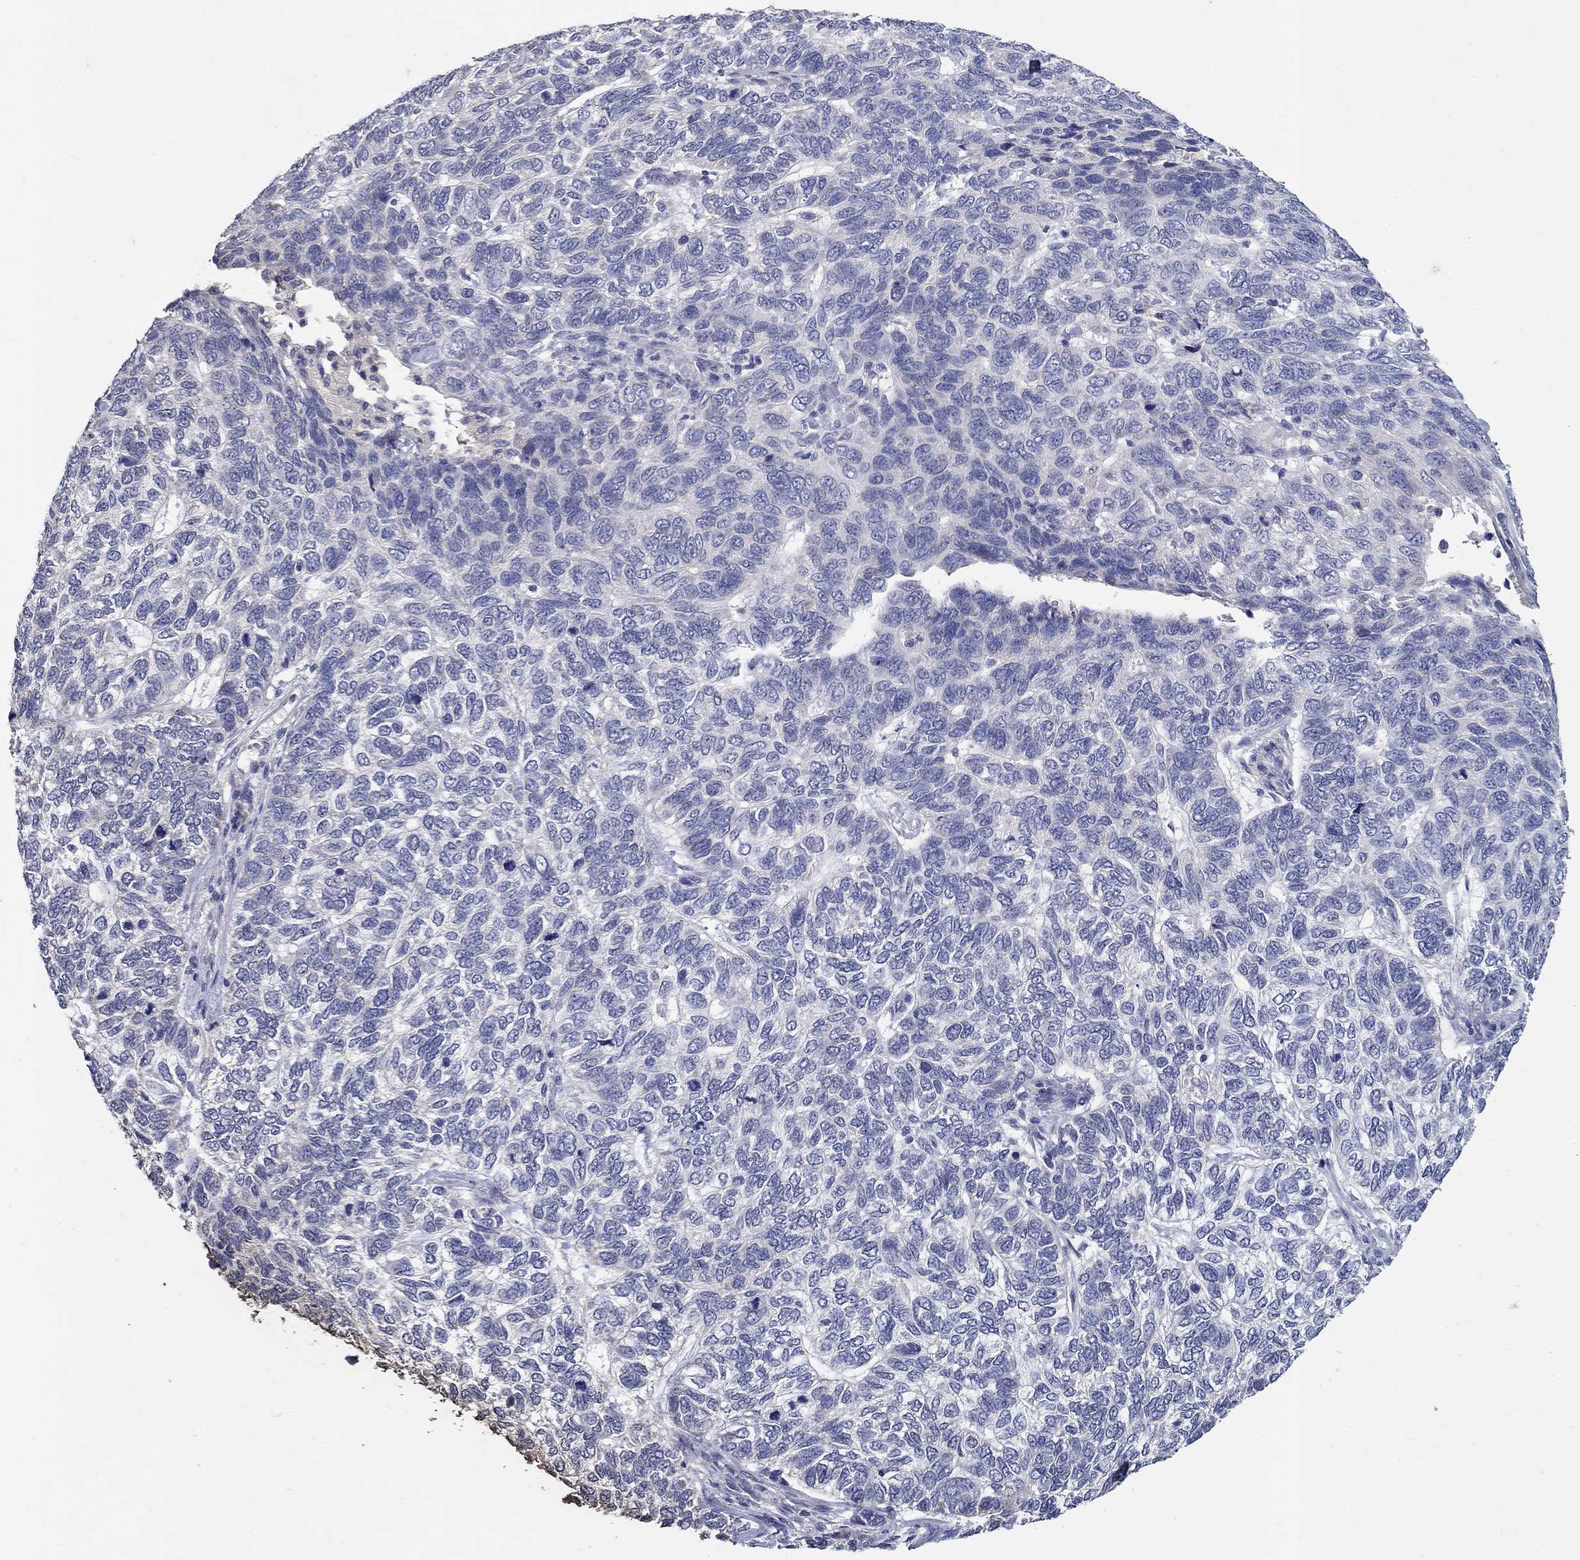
{"staining": {"intensity": "negative", "quantity": "none", "location": "none"}, "tissue": "skin cancer", "cell_type": "Tumor cells", "image_type": "cancer", "snomed": [{"axis": "morphology", "description": "Basal cell carcinoma"}, {"axis": "topography", "description": "Skin"}], "caption": "Tumor cells are negative for protein expression in human skin cancer. Brightfield microscopy of immunohistochemistry stained with DAB (3,3'-diaminobenzidine) (brown) and hematoxylin (blue), captured at high magnification.", "gene": "PROZ", "patient": {"sex": "female", "age": 65}}